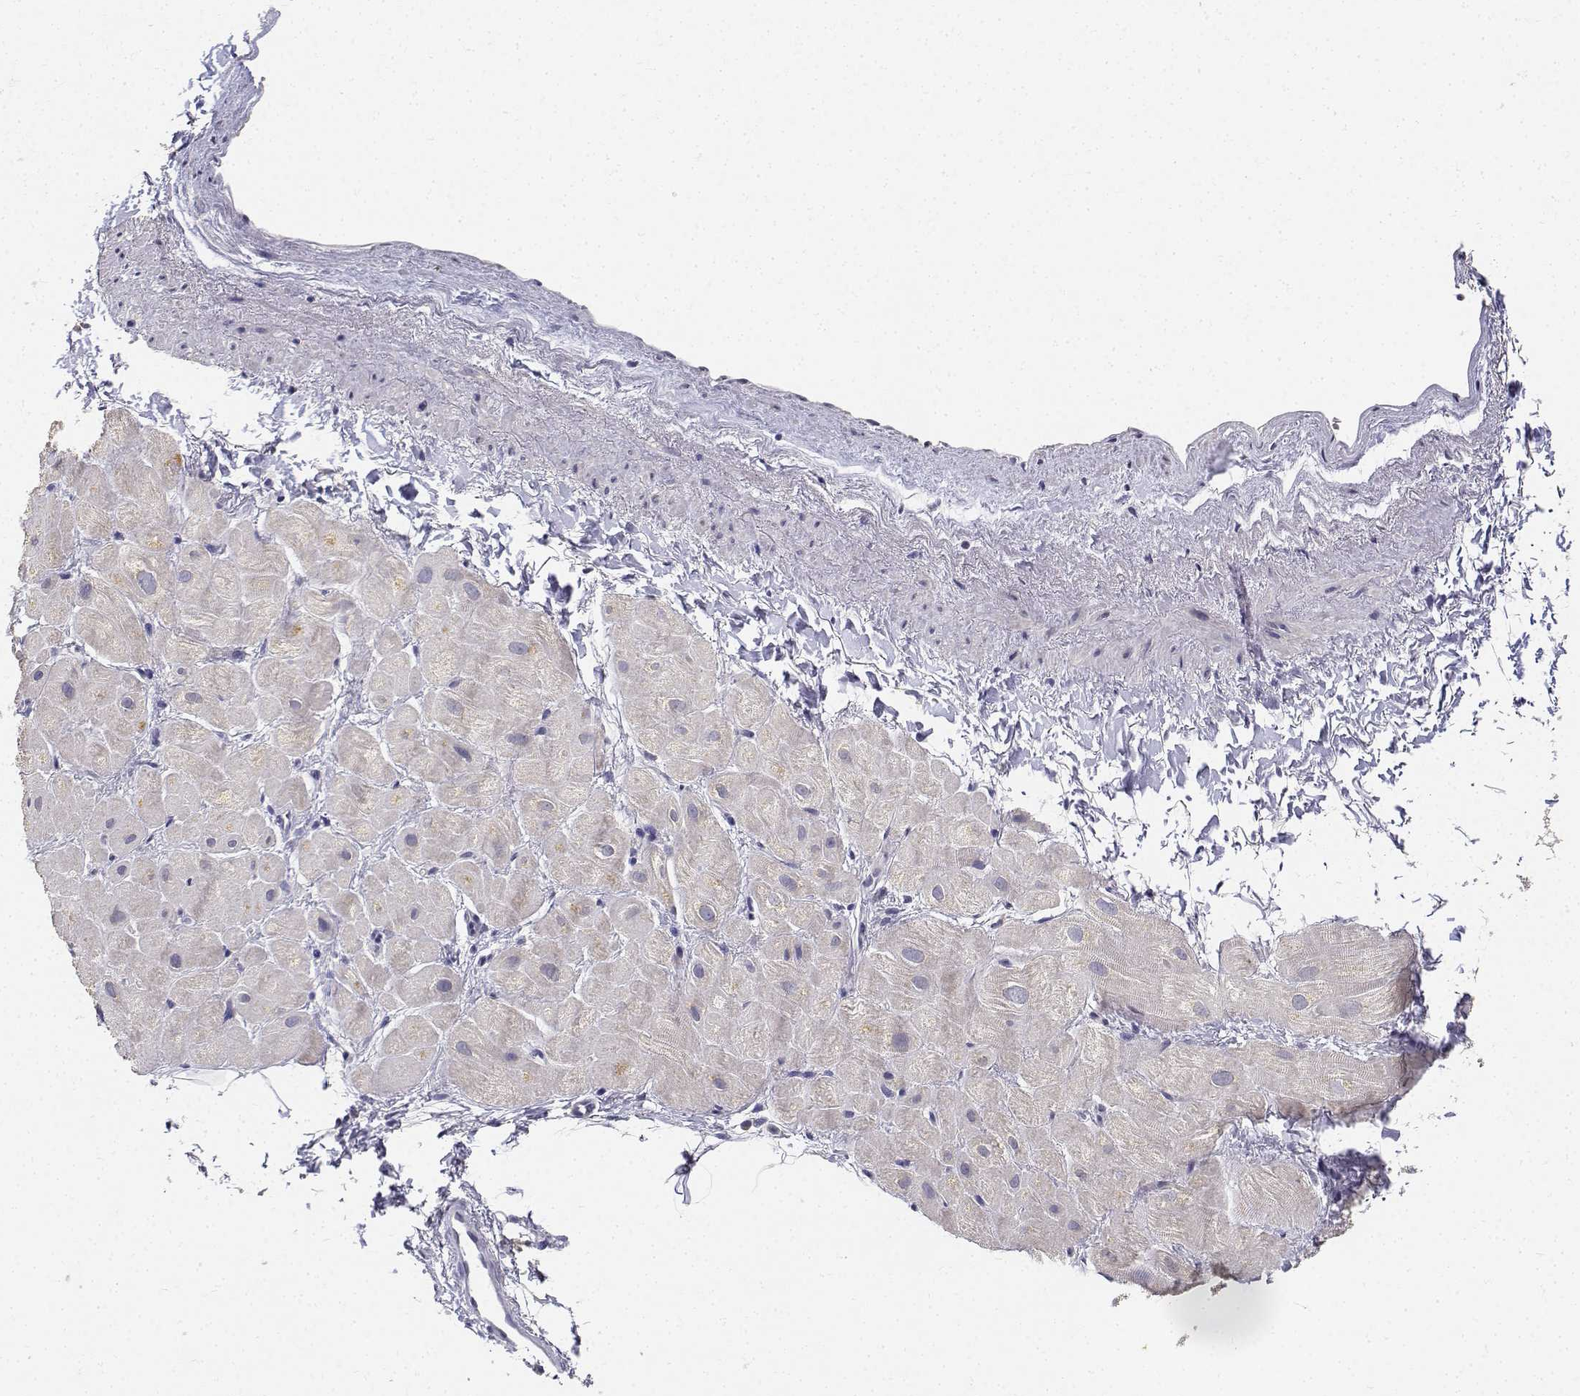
{"staining": {"intensity": "moderate", "quantity": "<25%", "location": "cytoplasmic/membranous"}, "tissue": "heart muscle", "cell_type": "Cardiomyocytes", "image_type": "normal", "snomed": [{"axis": "morphology", "description": "Normal tissue, NOS"}, {"axis": "topography", "description": "Heart"}], "caption": "This histopathology image displays benign heart muscle stained with immunohistochemistry to label a protein in brown. The cytoplasmic/membranous of cardiomyocytes show moderate positivity for the protein. Nuclei are counter-stained blue.", "gene": "PAEP", "patient": {"sex": "male", "age": 62}}